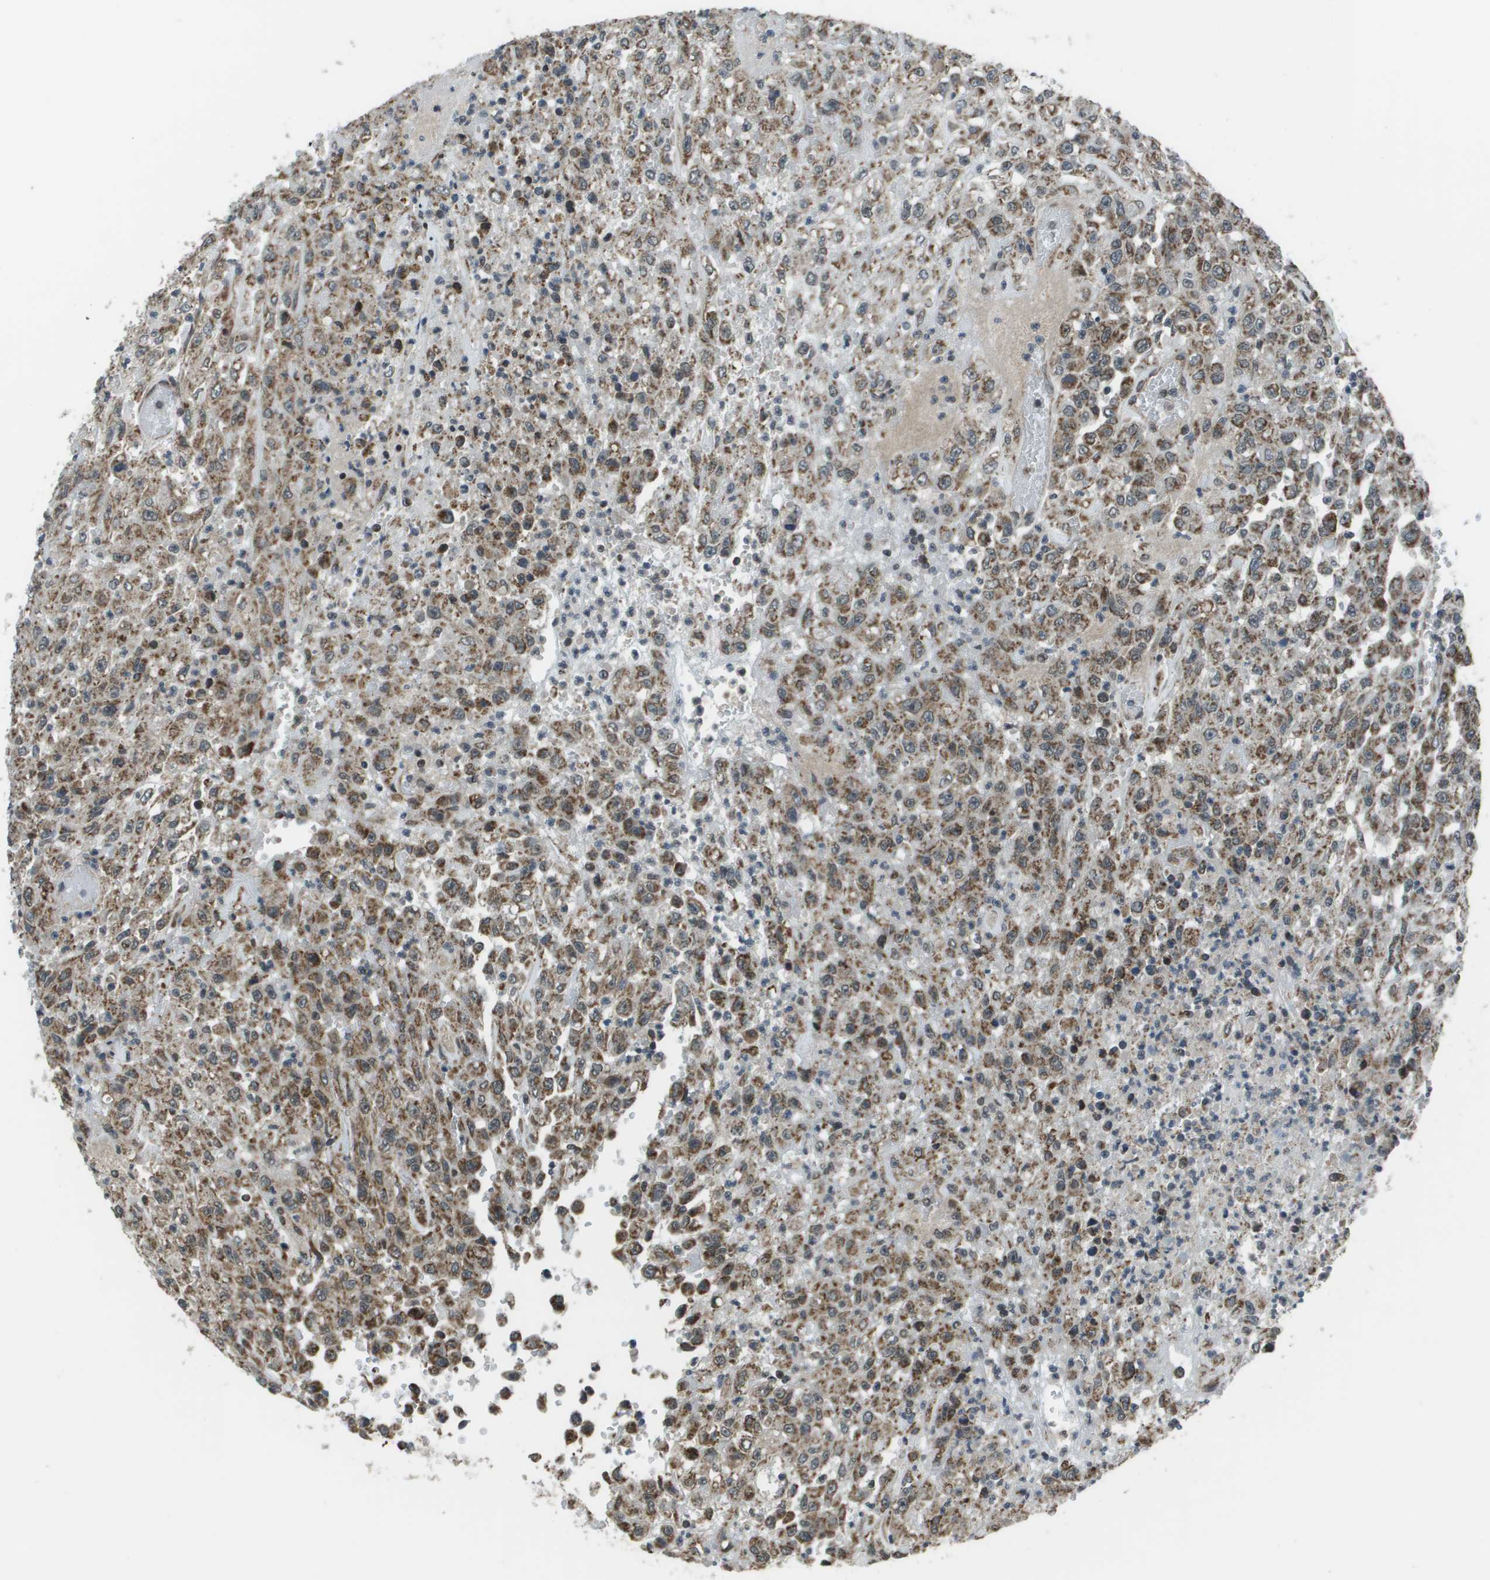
{"staining": {"intensity": "moderate", "quantity": ">75%", "location": "cytoplasmic/membranous"}, "tissue": "urothelial cancer", "cell_type": "Tumor cells", "image_type": "cancer", "snomed": [{"axis": "morphology", "description": "Urothelial carcinoma, High grade"}, {"axis": "topography", "description": "Urinary bladder"}], "caption": "An immunohistochemistry photomicrograph of tumor tissue is shown. Protein staining in brown labels moderate cytoplasmic/membranous positivity in urothelial carcinoma (high-grade) within tumor cells. Nuclei are stained in blue.", "gene": "PPFIA1", "patient": {"sex": "male", "age": 46}}